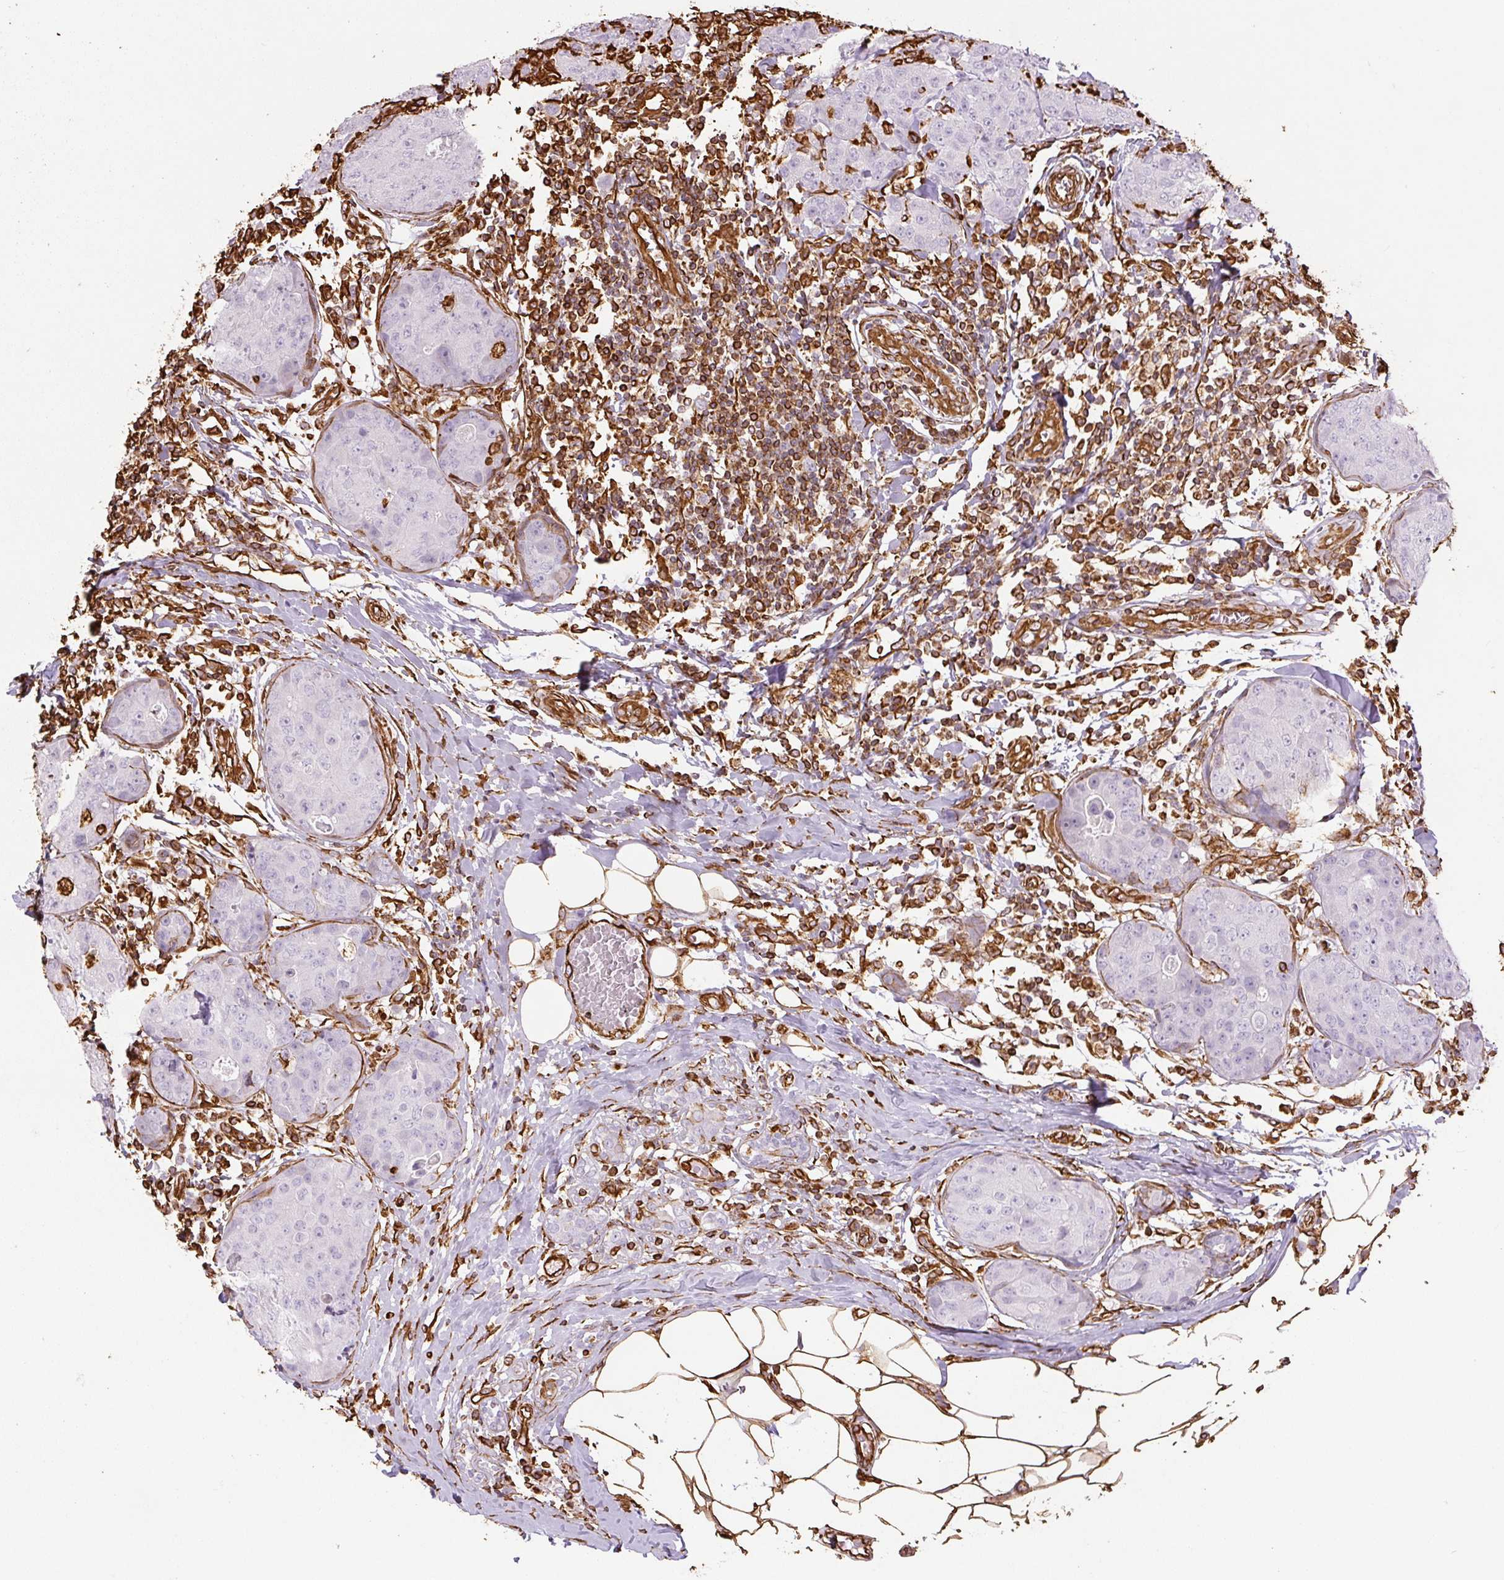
{"staining": {"intensity": "negative", "quantity": "none", "location": "none"}, "tissue": "breast cancer", "cell_type": "Tumor cells", "image_type": "cancer", "snomed": [{"axis": "morphology", "description": "Duct carcinoma"}, {"axis": "topography", "description": "Breast"}], "caption": "DAB (3,3'-diaminobenzidine) immunohistochemical staining of breast cancer exhibits no significant staining in tumor cells. Nuclei are stained in blue.", "gene": "VIM", "patient": {"sex": "female", "age": 43}}